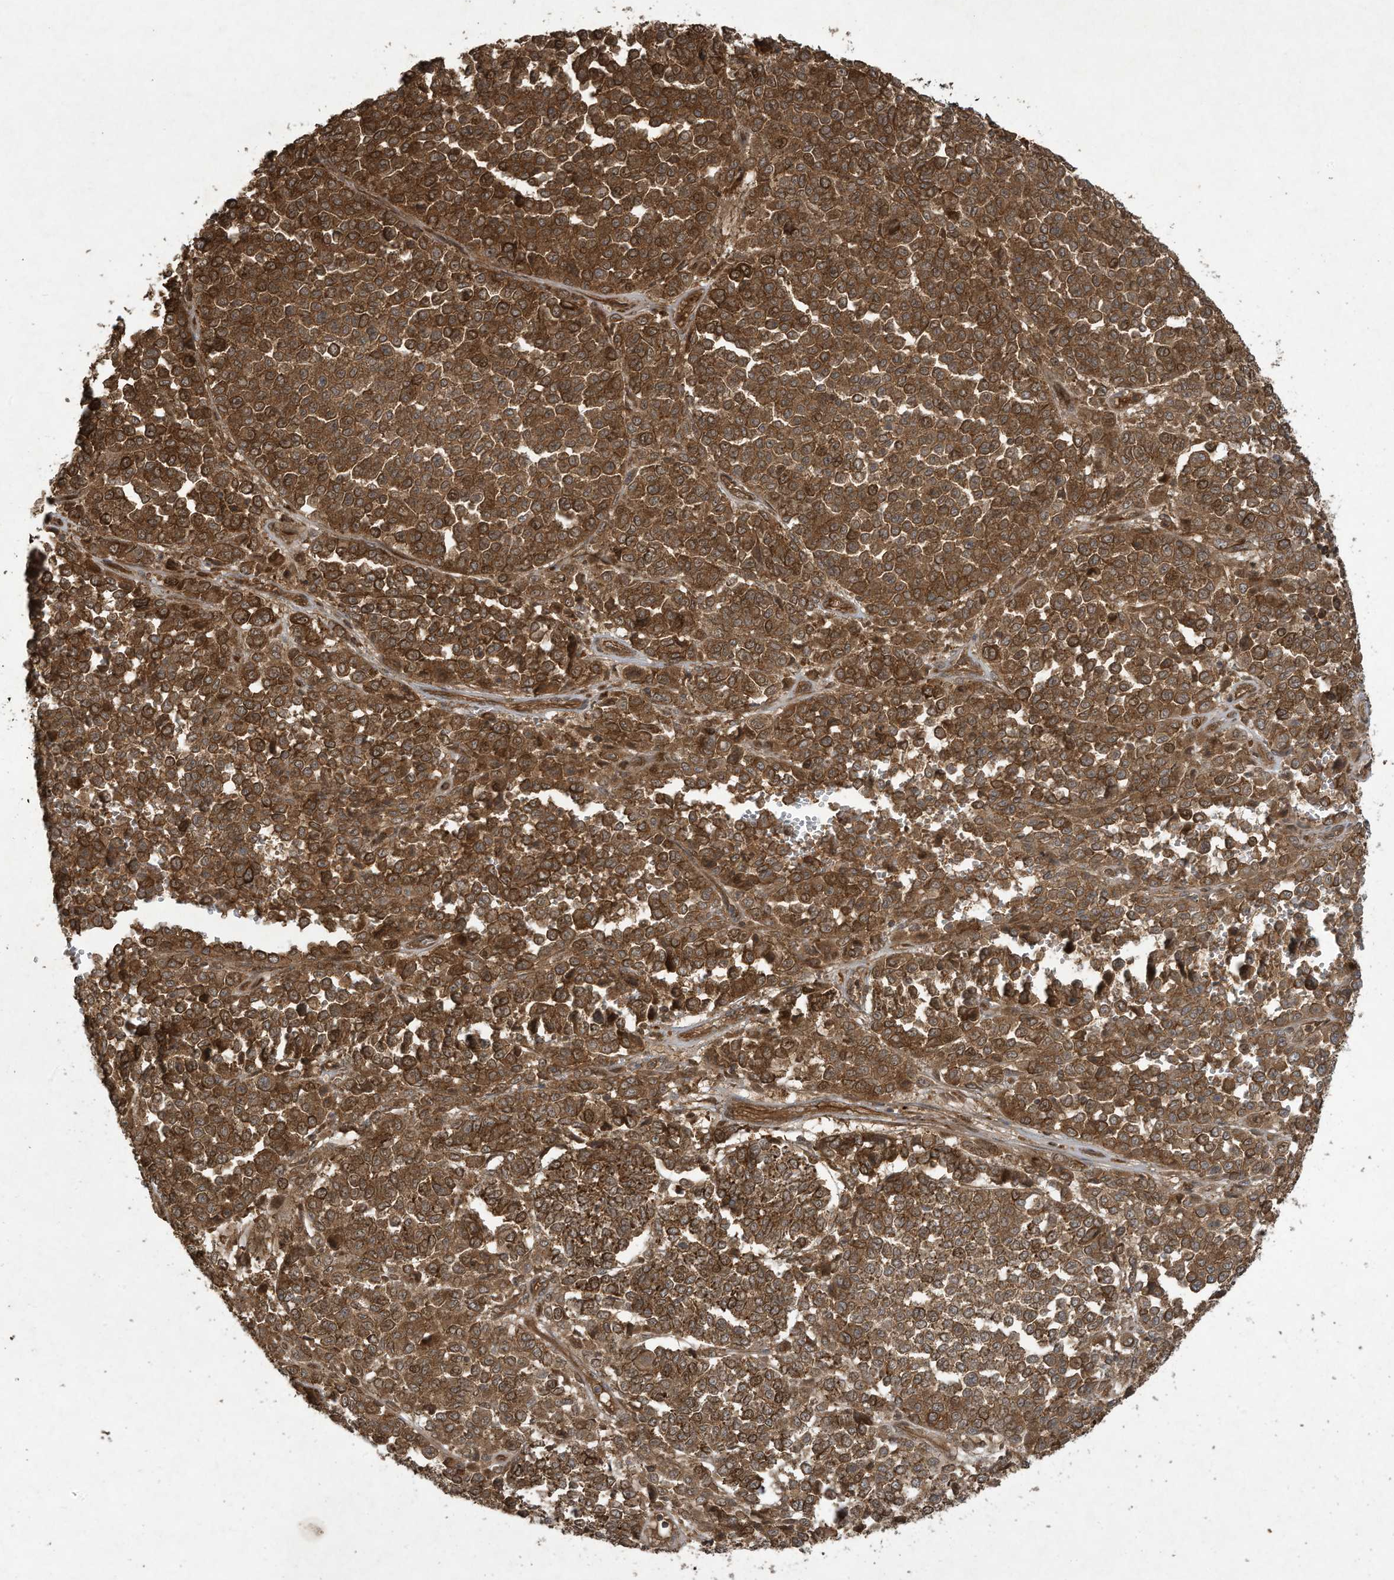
{"staining": {"intensity": "strong", "quantity": ">75%", "location": "cytoplasmic/membranous"}, "tissue": "melanoma", "cell_type": "Tumor cells", "image_type": "cancer", "snomed": [{"axis": "morphology", "description": "Malignant melanoma, Metastatic site"}, {"axis": "topography", "description": "Pancreas"}], "caption": "The image displays a brown stain indicating the presence of a protein in the cytoplasmic/membranous of tumor cells in melanoma.", "gene": "DDIT4", "patient": {"sex": "female", "age": 30}}